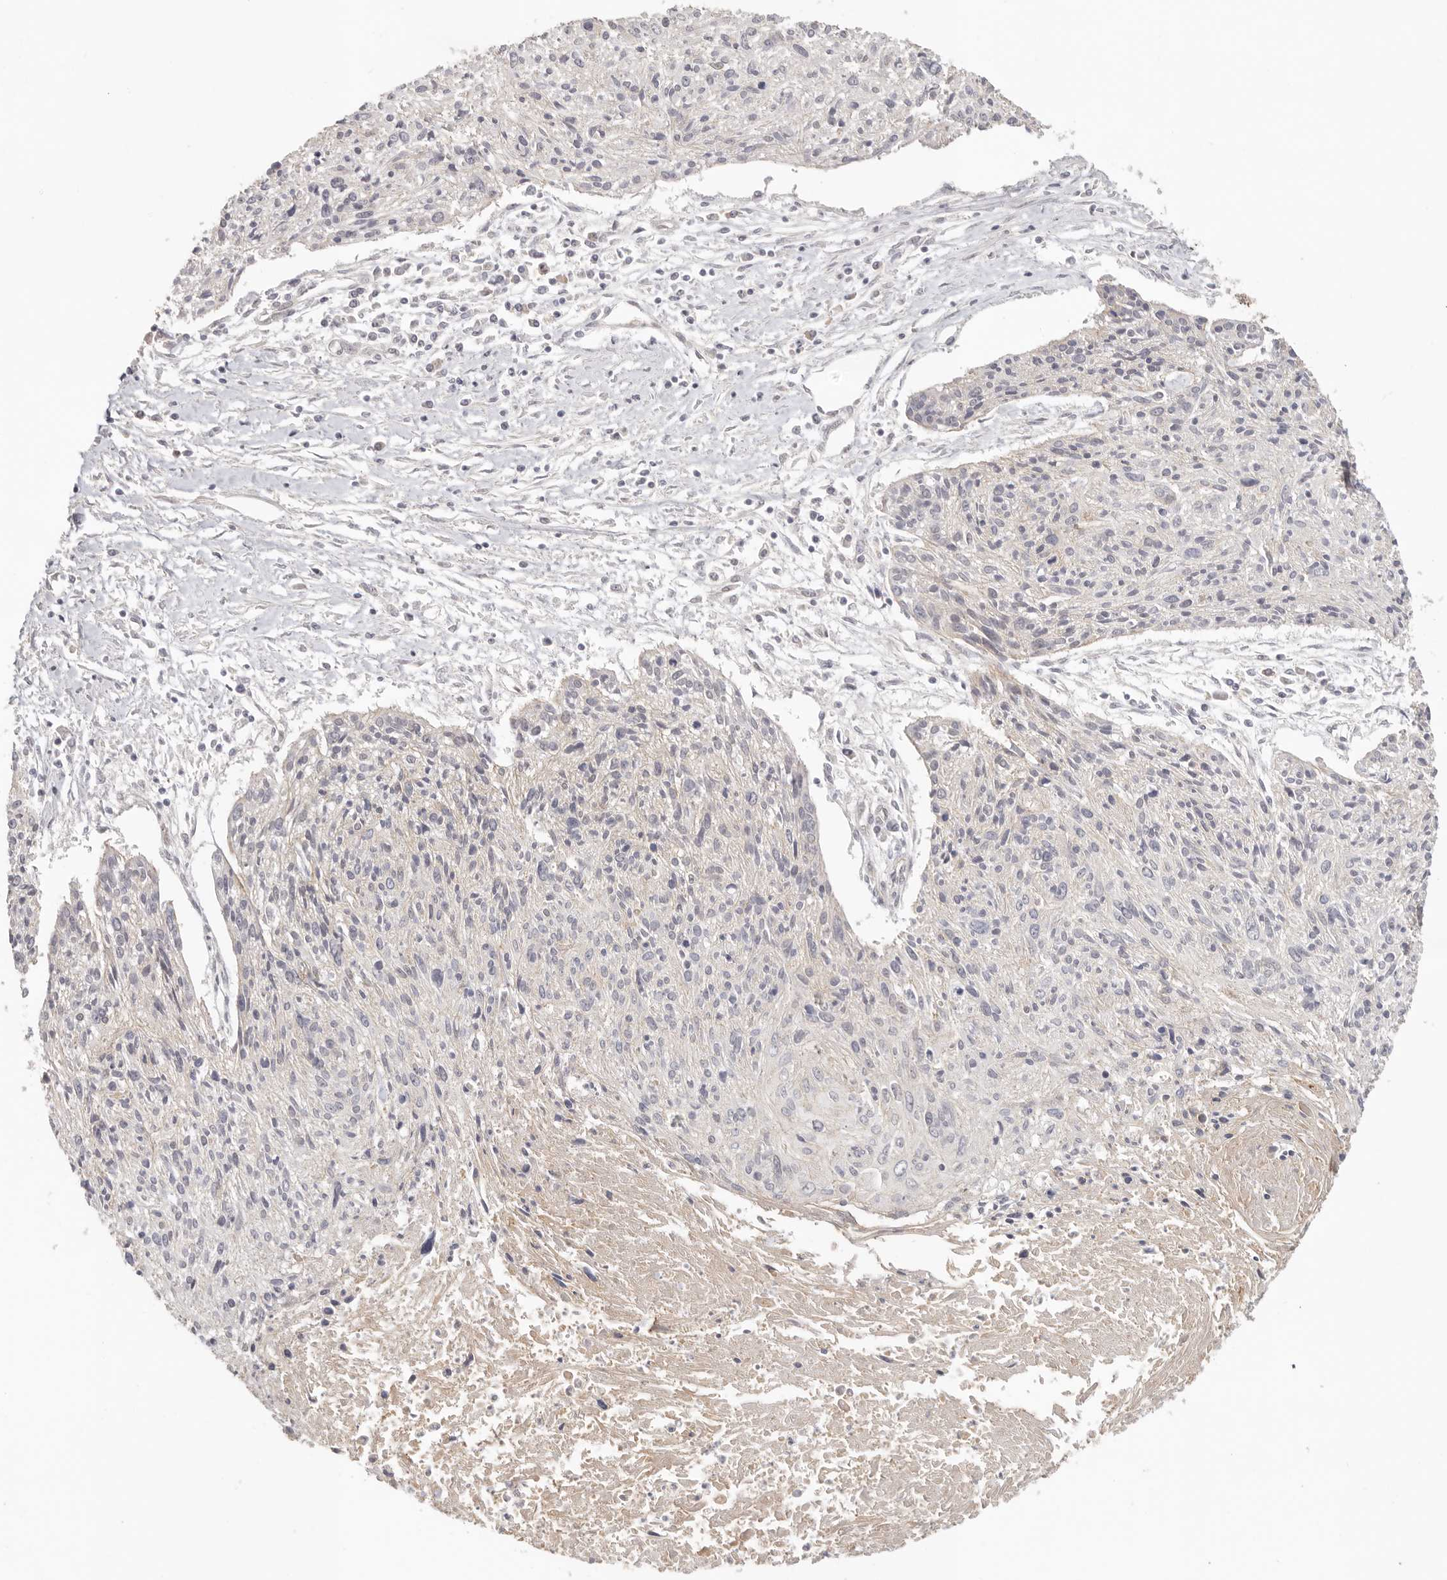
{"staining": {"intensity": "negative", "quantity": "none", "location": "none"}, "tissue": "cervical cancer", "cell_type": "Tumor cells", "image_type": "cancer", "snomed": [{"axis": "morphology", "description": "Squamous cell carcinoma, NOS"}, {"axis": "topography", "description": "Cervix"}], "caption": "IHC of squamous cell carcinoma (cervical) displays no positivity in tumor cells.", "gene": "ANXA9", "patient": {"sex": "female", "age": 51}}